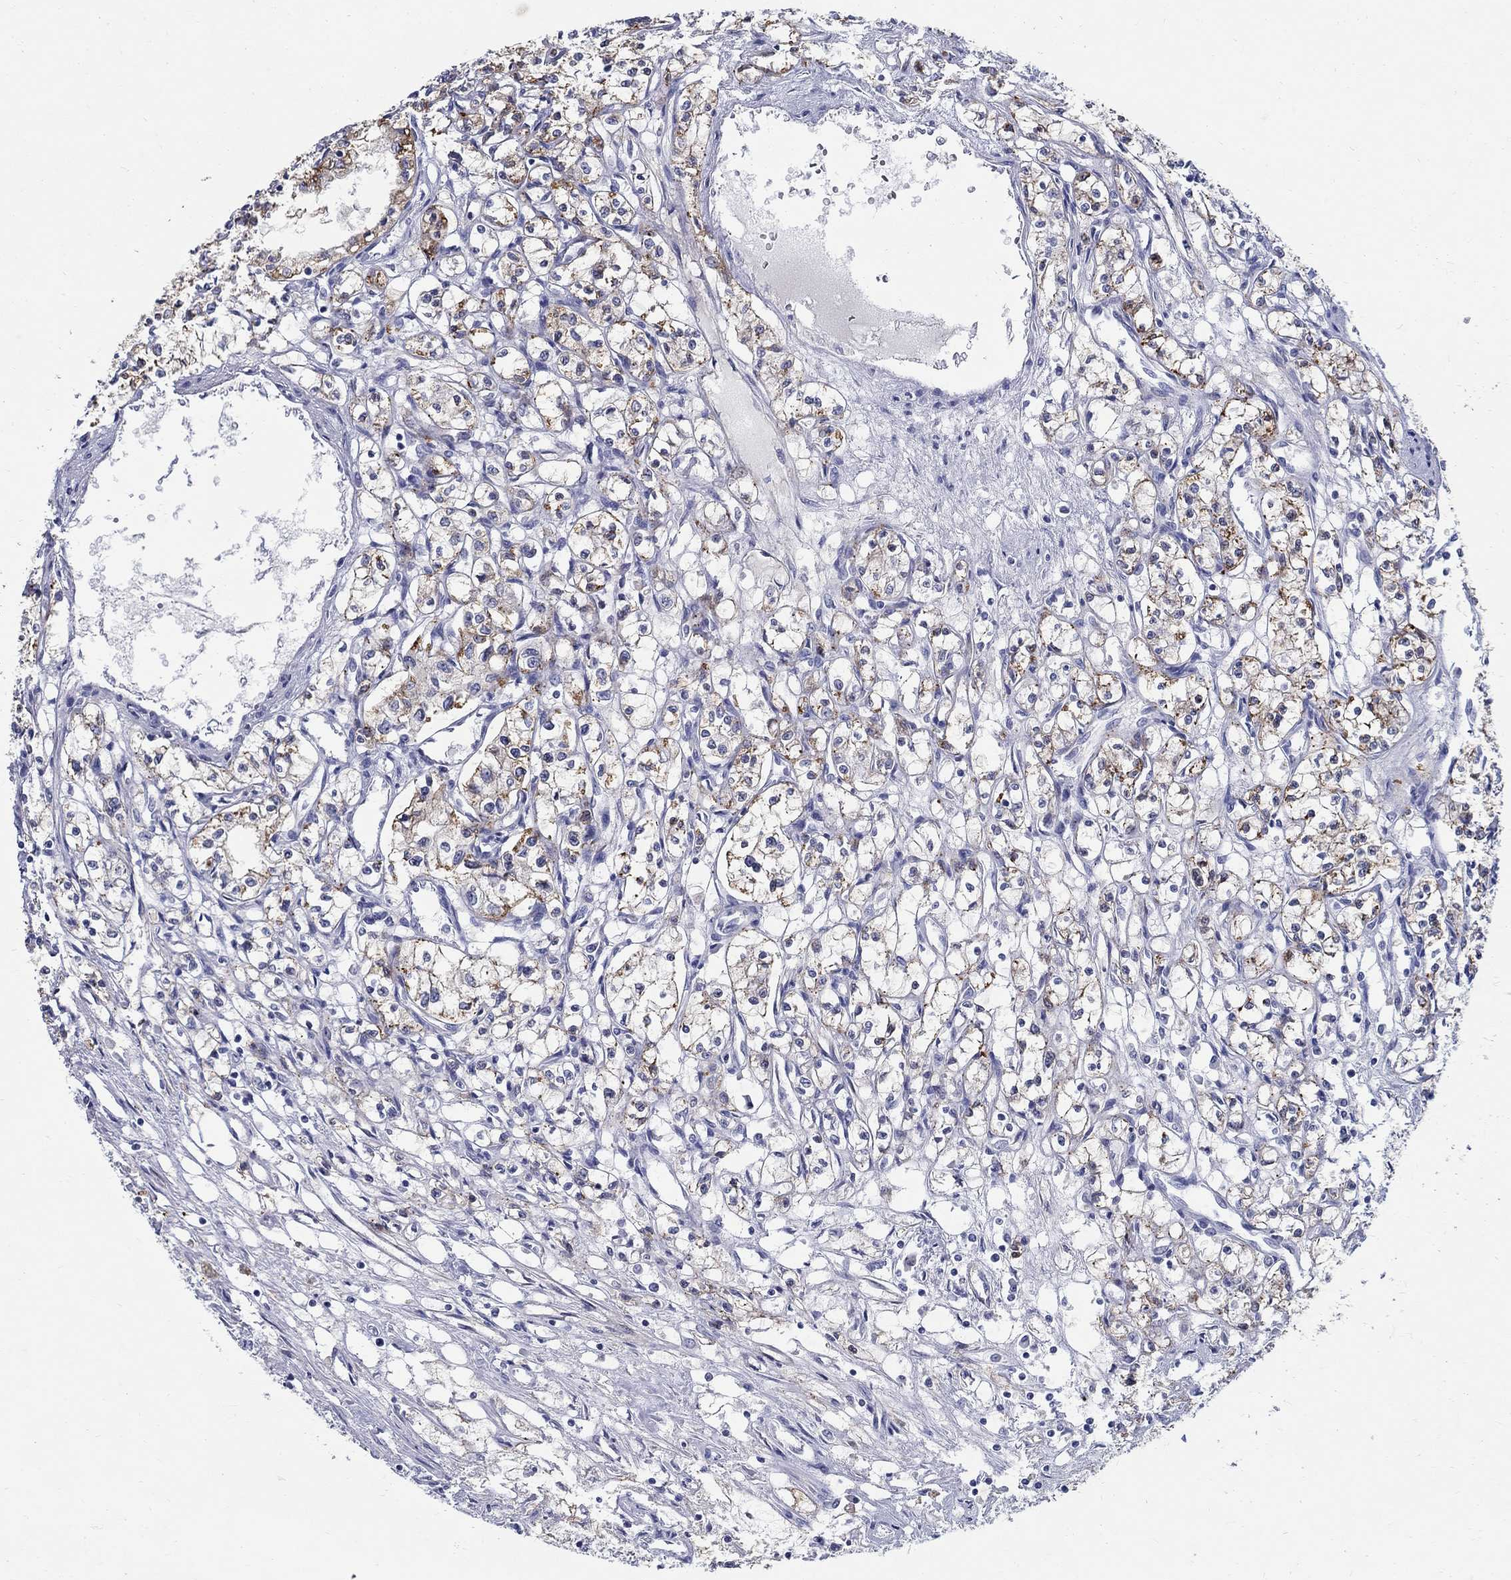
{"staining": {"intensity": "moderate", "quantity": "25%-75%", "location": "cytoplasmic/membranous"}, "tissue": "renal cancer", "cell_type": "Tumor cells", "image_type": "cancer", "snomed": [{"axis": "morphology", "description": "Adenocarcinoma, NOS"}, {"axis": "topography", "description": "Kidney"}], "caption": "There is medium levels of moderate cytoplasmic/membranous staining in tumor cells of renal adenocarcinoma, as demonstrated by immunohistochemical staining (brown color).", "gene": "SOX2", "patient": {"sex": "male", "age": 56}}